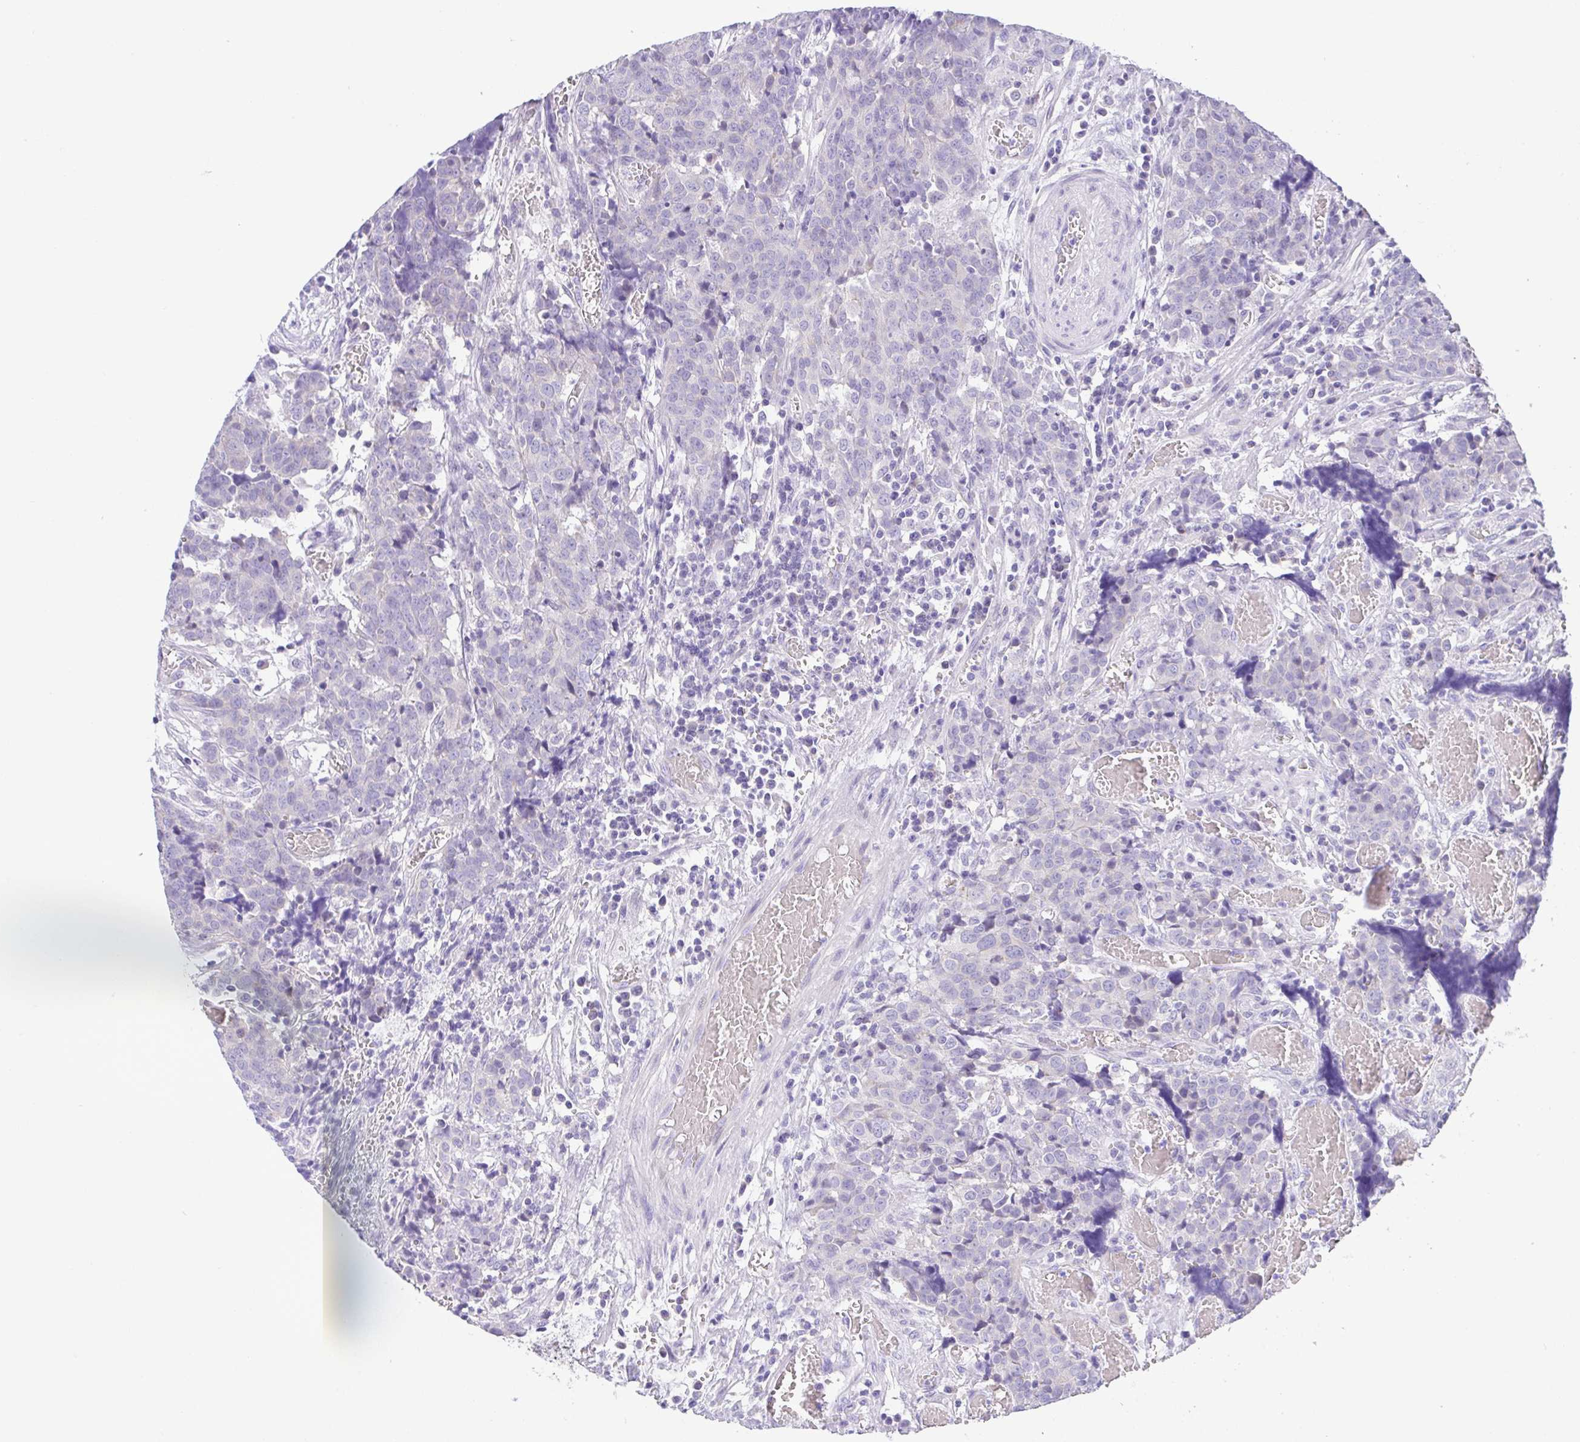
{"staining": {"intensity": "negative", "quantity": "none", "location": "none"}, "tissue": "prostate cancer", "cell_type": "Tumor cells", "image_type": "cancer", "snomed": [{"axis": "morphology", "description": "Adenocarcinoma, High grade"}, {"axis": "topography", "description": "Prostate and seminal vesicle, NOS"}], "caption": "High power microscopy micrograph of an immunohistochemistry photomicrograph of prostate cancer, revealing no significant expression in tumor cells.", "gene": "LUZP4", "patient": {"sex": "male", "age": 60}}